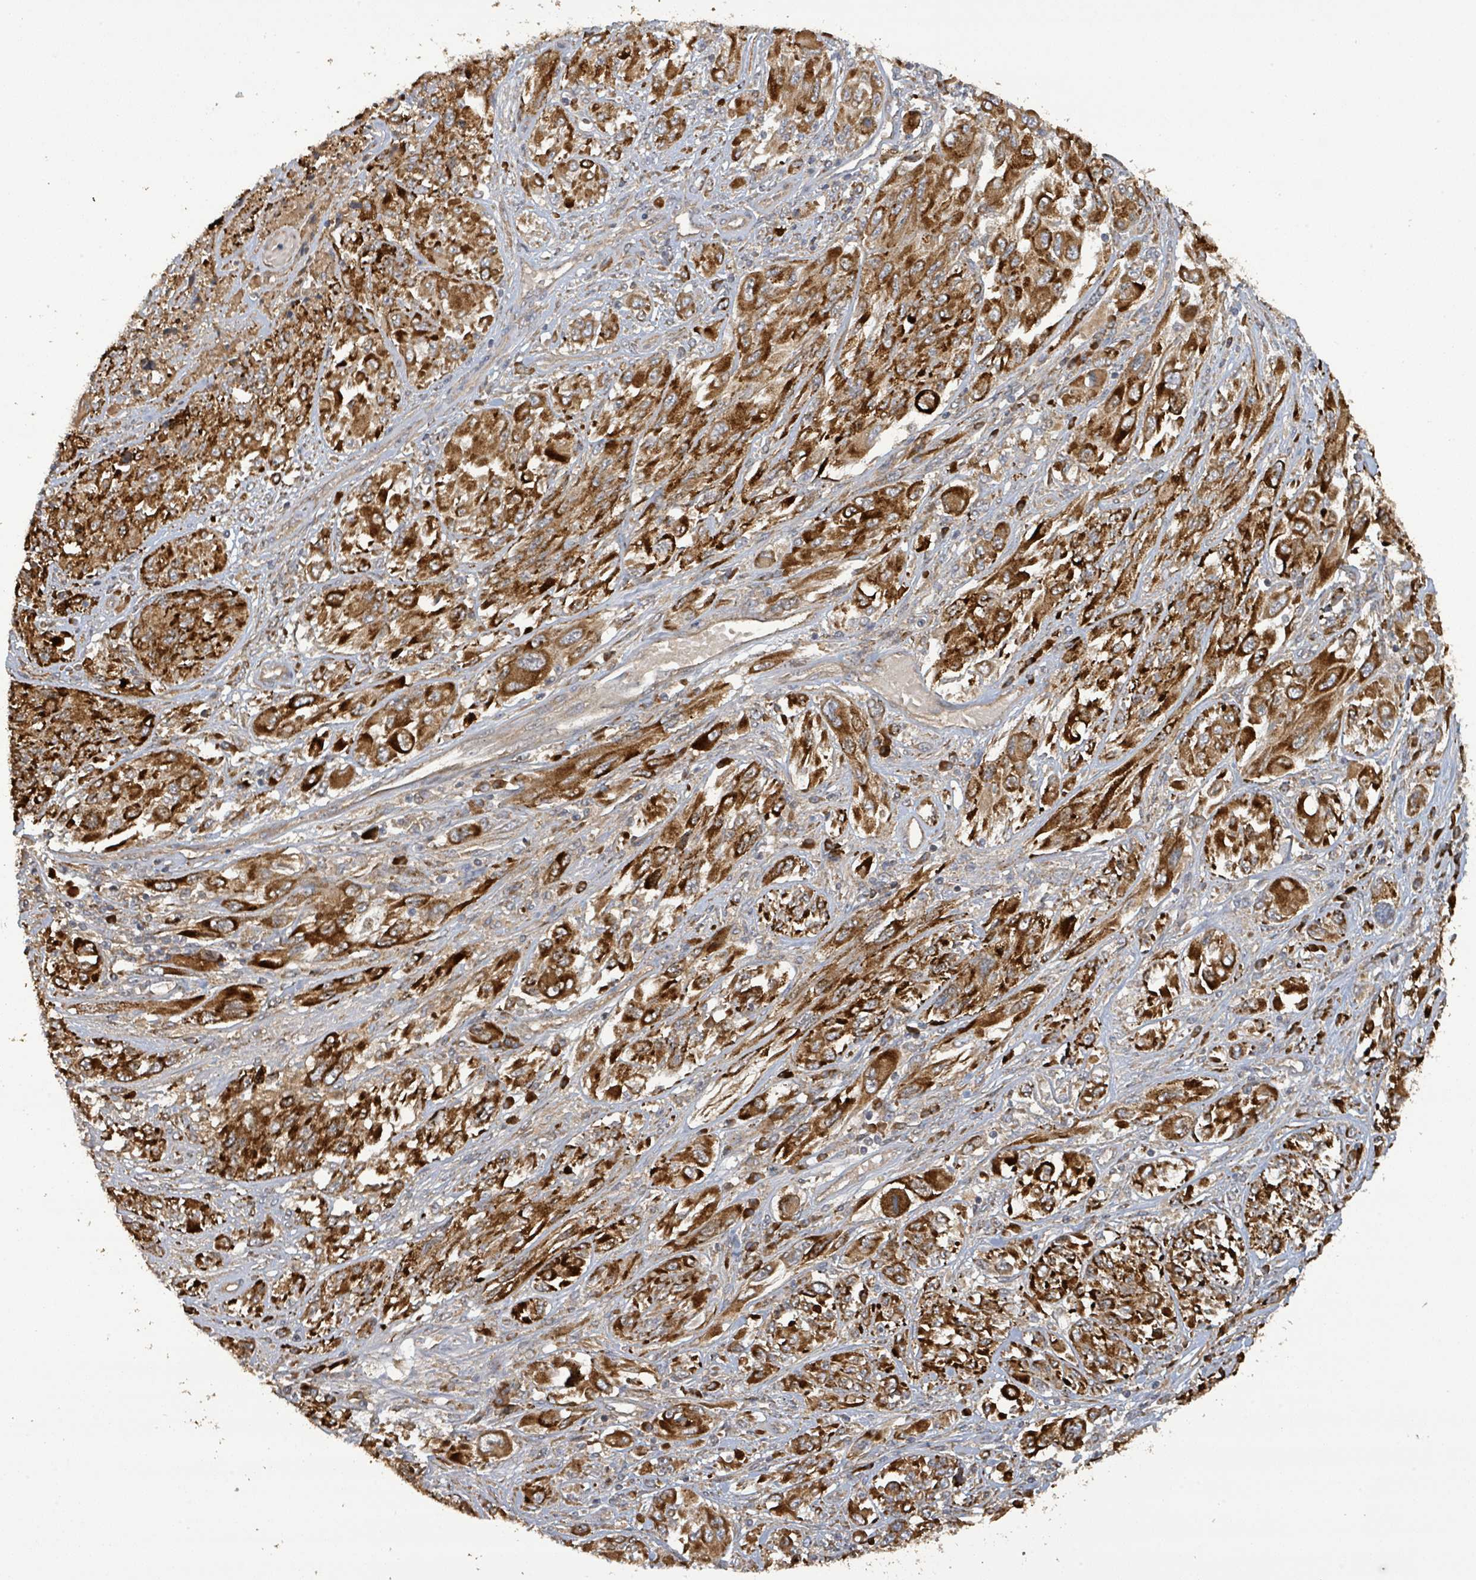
{"staining": {"intensity": "strong", "quantity": ">75%", "location": "cytoplasmic/membranous"}, "tissue": "melanoma", "cell_type": "Tumor cells", "image_type": "cancer", "snomed": [{"axis": "morphology", "description": "Malignant melanoma, NOS"}, {"axis": "topography", "description": "Skin"}], "caption": "Immunohistochemical staining of human malignant melanoma displays high levels of strong cytoplasmic/membranous positivity in about >75% of tumor cells. Nuclei are stained in blue.", "gene": "STARD4", "patient": {"sex": "female", "age": 91}}